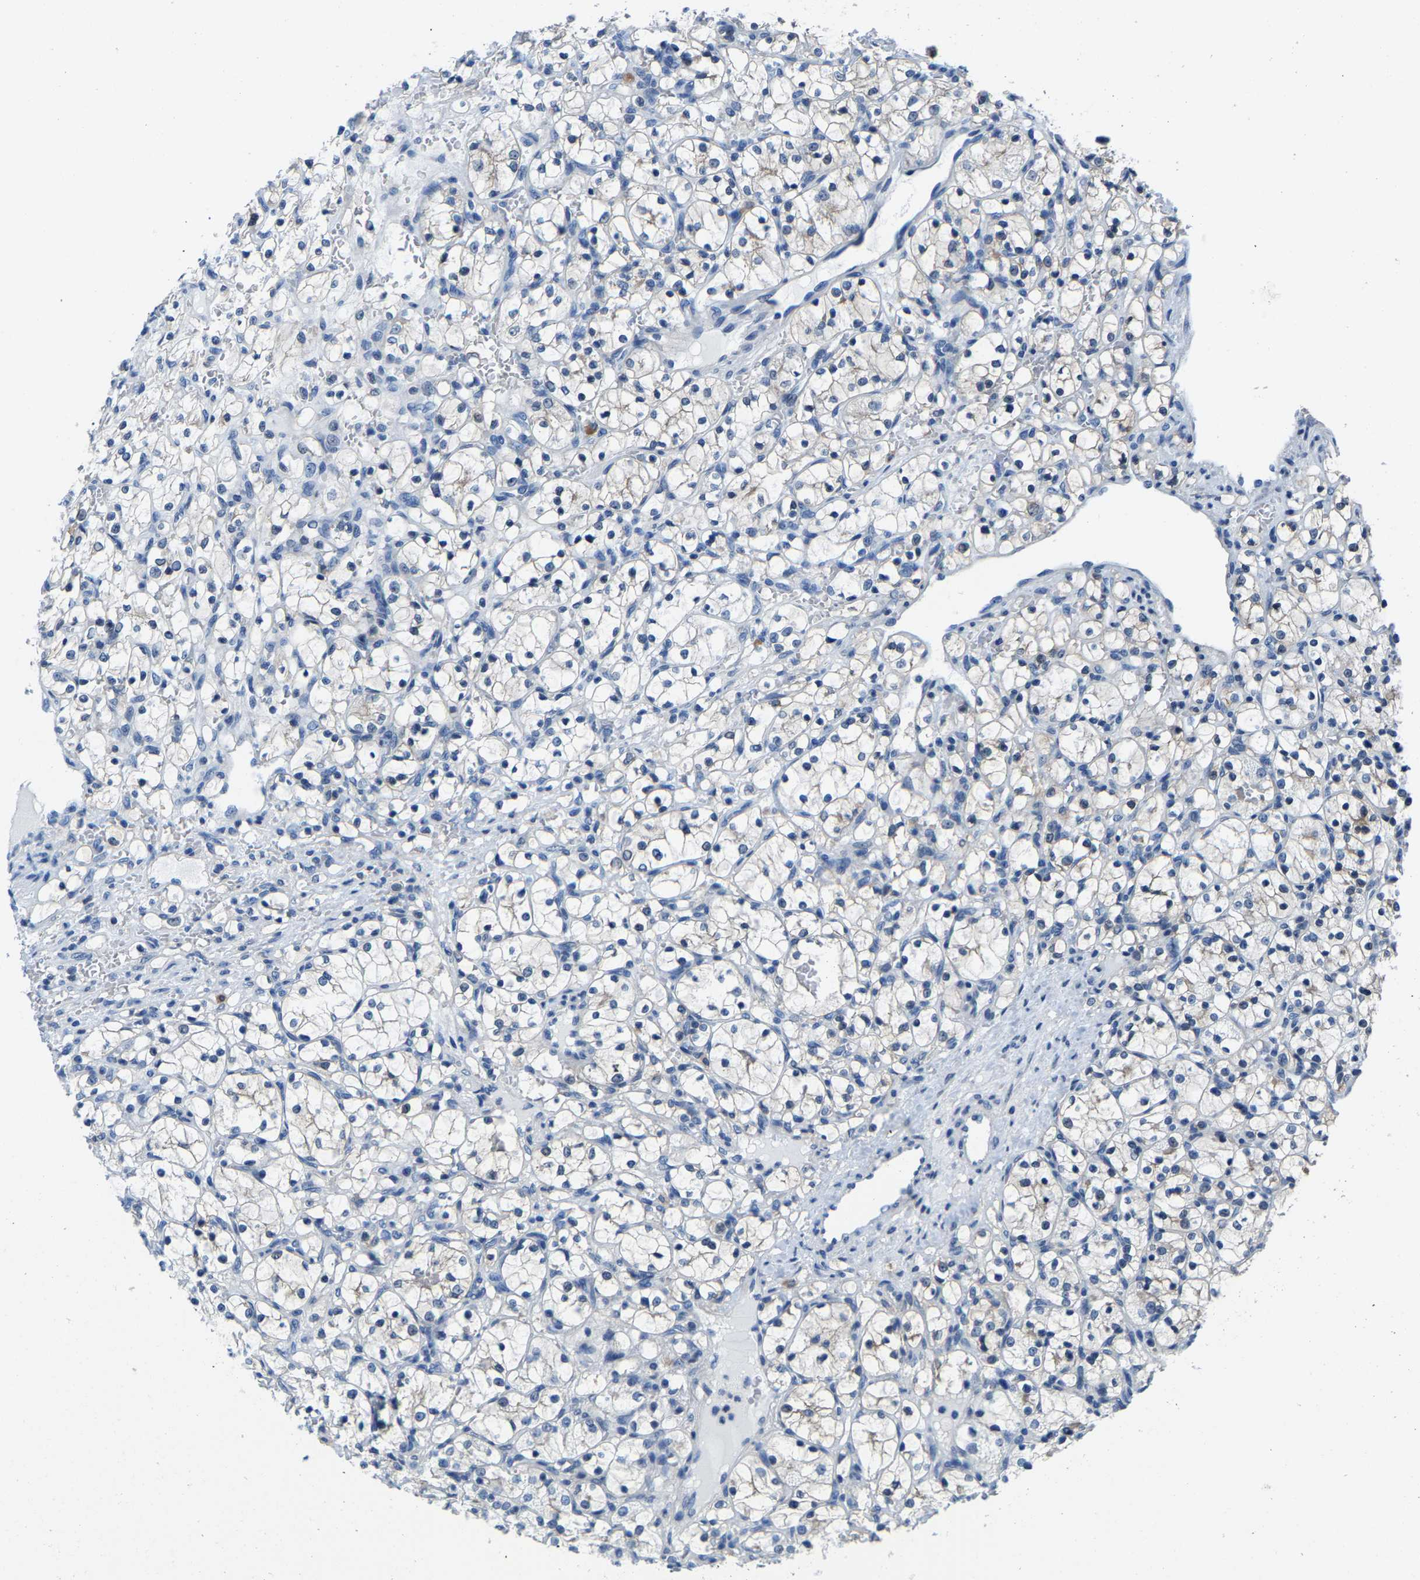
{"staining": {"intensity": "negative", "quantity": "none", "location": "none"}, "tissue": "renal cancer", "cell_type": "Tumor cells", "image_type": "cancer", "snomed": [{"axis": "morphology", "description": "Adenocarcinoma, NOS"}, {"axis": "topography", "description": "Kidney"}], "caption": "The micrograph displays no significant staining in tumor cells of adenocarcinoma (renal).", "gene": "SSH3", "patient": {"sex": "female", "age": 69}}